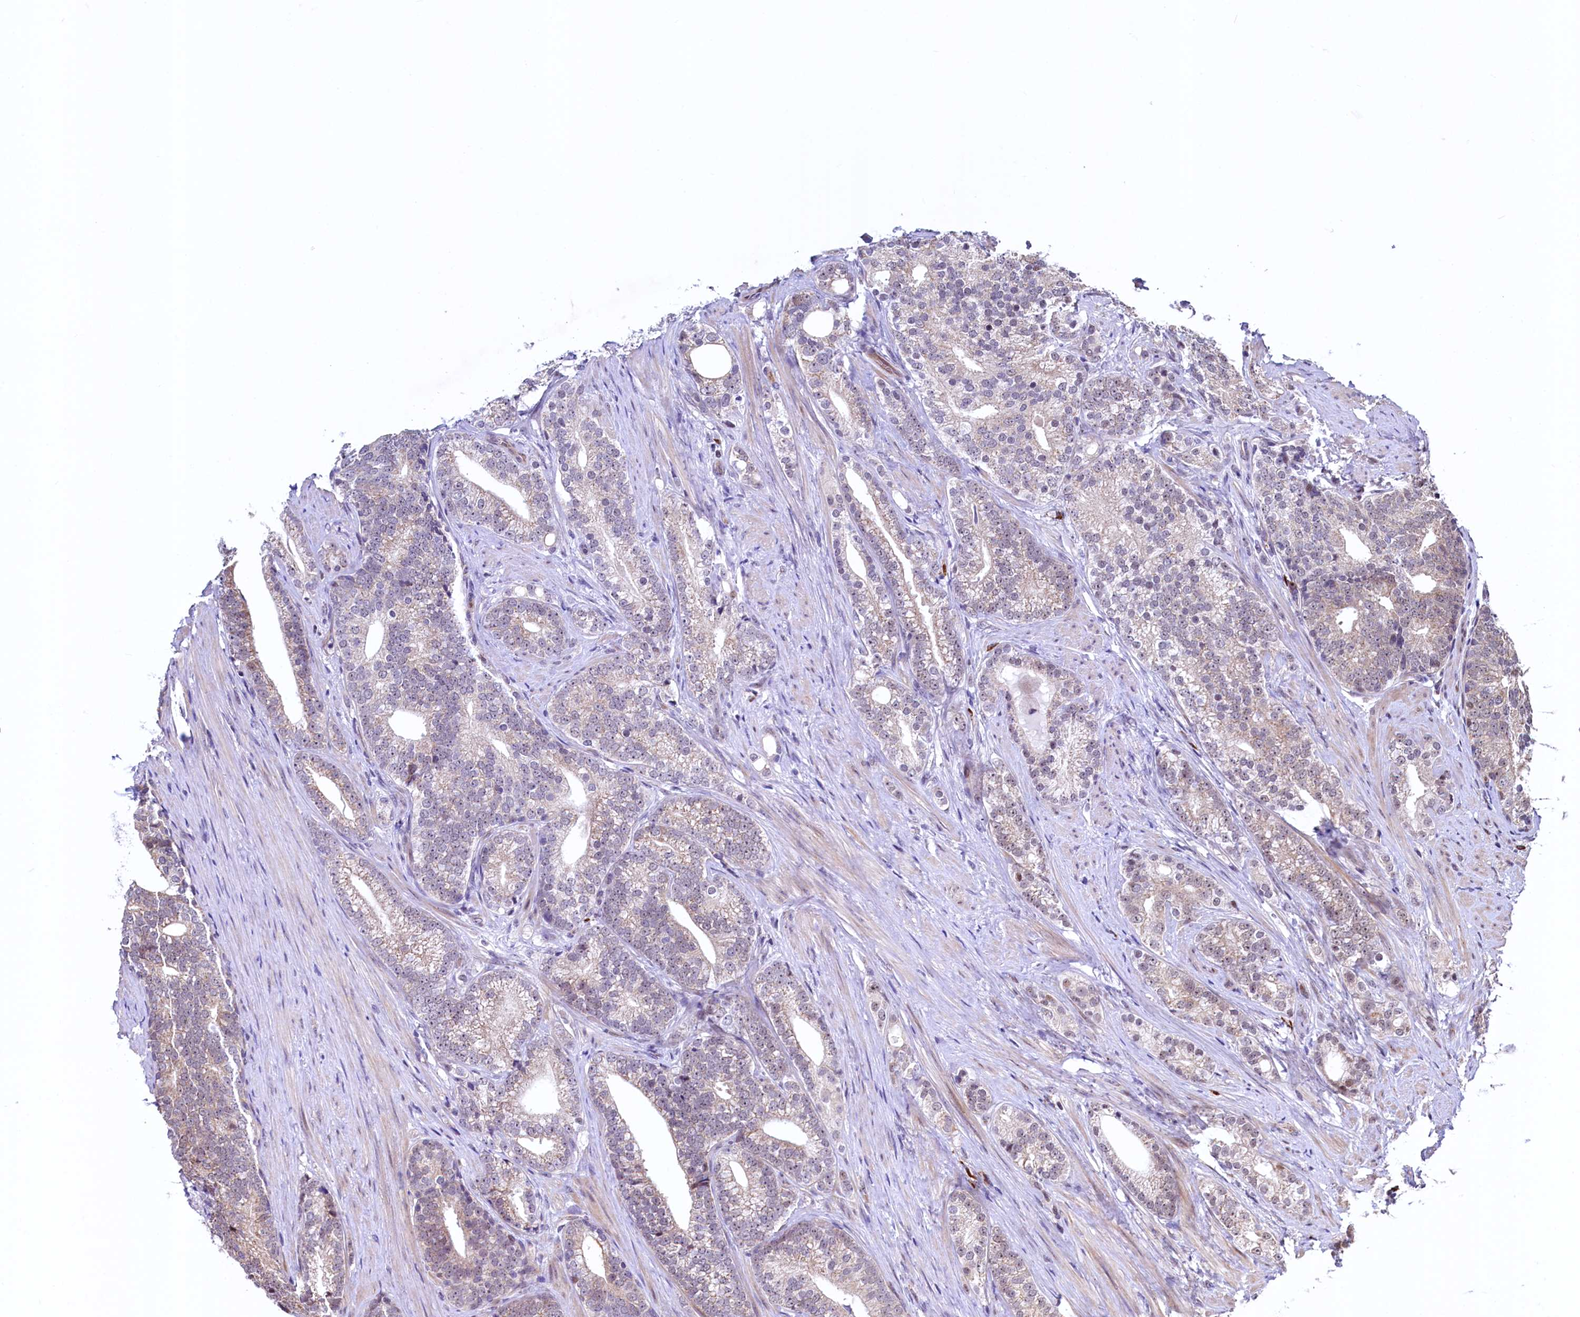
{"staining": {"intensity": "weak", "quantity": "<25%", "location": "cytoplasmic/membranous"}, "tissue": "prostate cancer", "cell_type": "Tumor cells", "image_type": "cancer", "snomed": [{"axis": "morphology", "description": "Adenocarcinoma, Low grade"}, {"axis": "topography", "description": "Prostate"}], "caption": "Image shows no protein staining in tumor cells of adenocarcinoma (low-grade) (prostate) tissue.", "gene": "RBFA", "patient": {"sex": "male", "age": 71}}